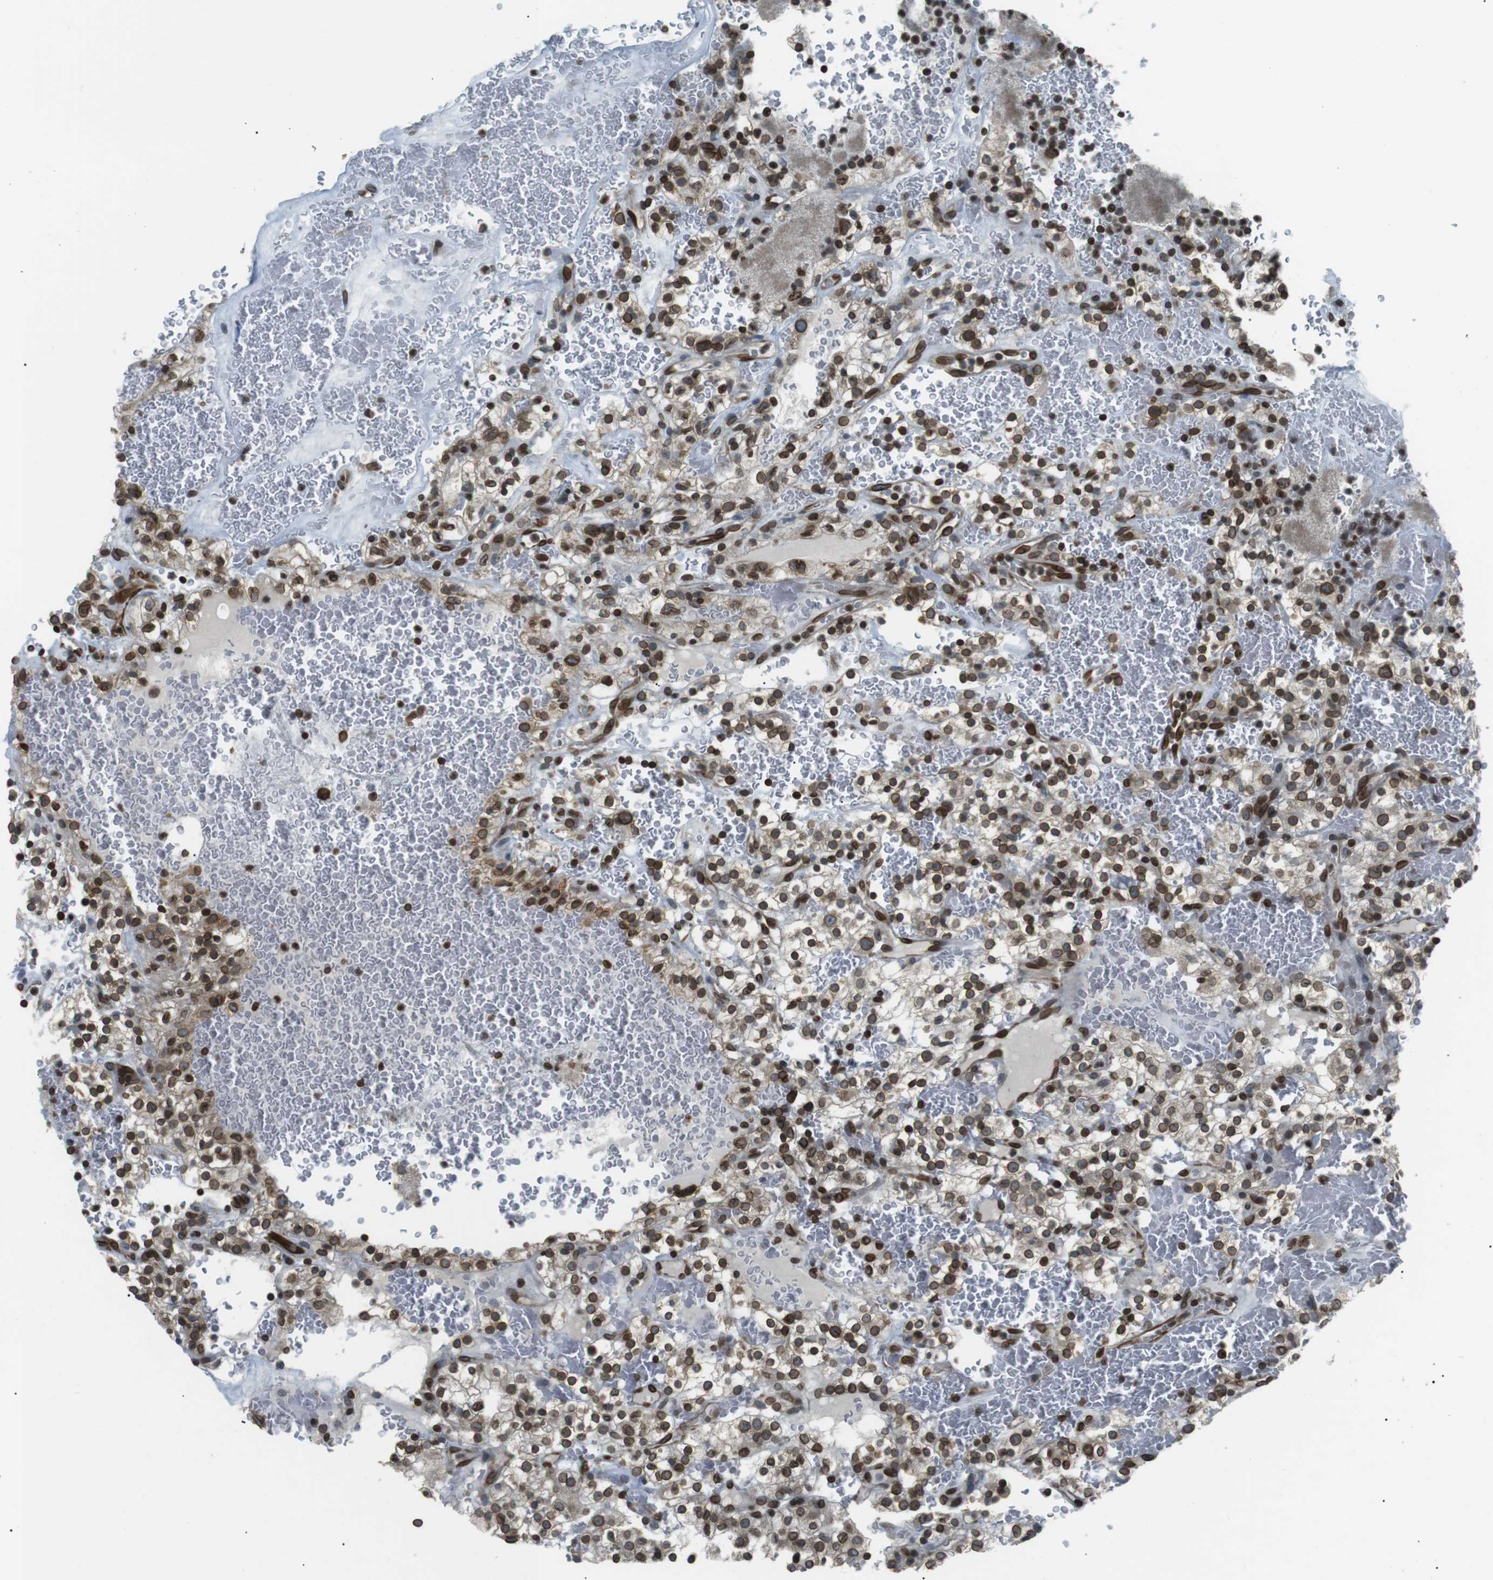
{"staining": {"intensity": "moderate", "quantity": ">75%", "location": "cytoplasmic/membranous,nuclear"}, "tissue": "renal cancer", "cell_type": "Tumor cells", "image_type": "cancer", "snomed": [{"axis": "morphology", "description": "Normal tissue, NOS"}, {"axis": "morphology", "description": "Adenocarcinoma, NOS"}, {"axis": "topography", "description": "Kidney"}], "caption": "Adenocarcinoma (renal) tissue demonstrates moderate cytoplasmic/membranous and nuclear expression in approximately >75% of tumor cells, visualized by immunohistochemistry.", "gene": "TMX4", "patient": {"sex": "female", "age": 72}}